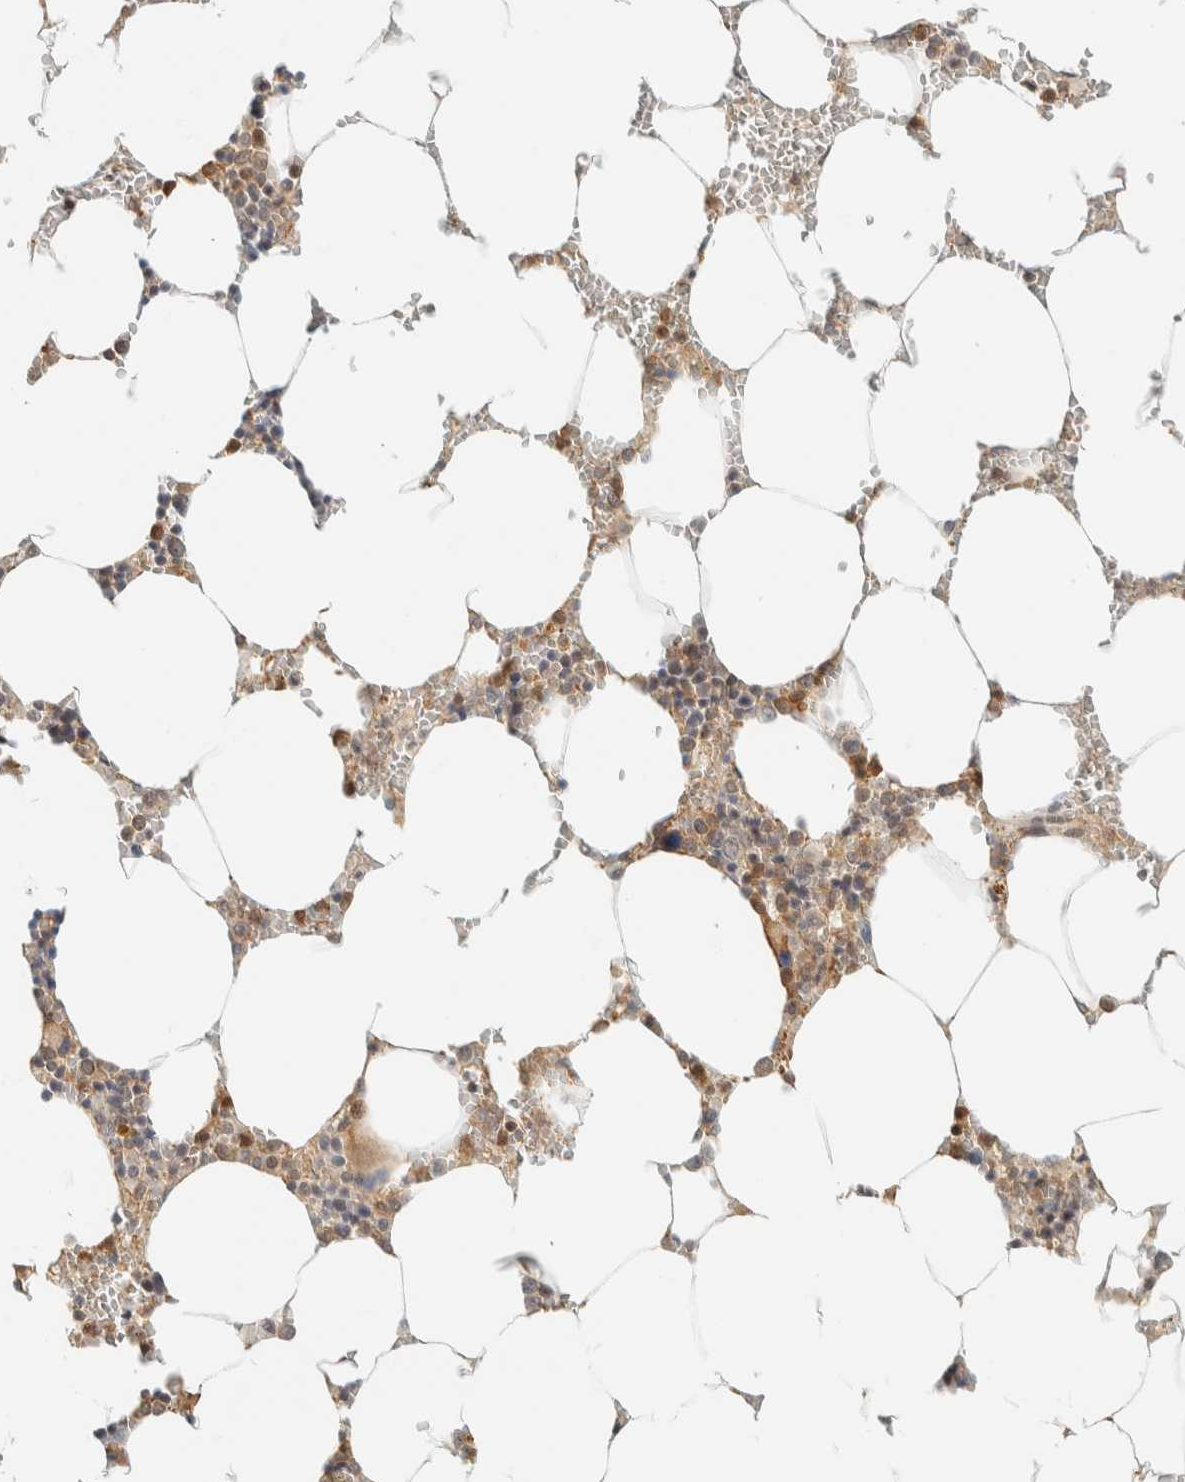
{"staining": {"intensity": "moderate", "quantity": ">75%", "location": "cytoplasmic/membranous,nuclear"}, "tissue": "bone marrow", "cell_type": "Hematopoietic cells", "image_type": "normal", "snomed": [{"axis": "morphology", "description": "Normal tissue, NOS"}, {"axis": "topography", "description": "Bone marrow"}], "caption": "Immunohistochemical staining of unremarkable bone marrow shows moderate cytoplasmic/membranous,nuclear protein expression in approximately >75% of hematopoietic cells. The protein is shown in brown color, while the nuclei are stained blue.", "gene": "ARFGEF1", "patient": {"sex": "male", "age": 70}}